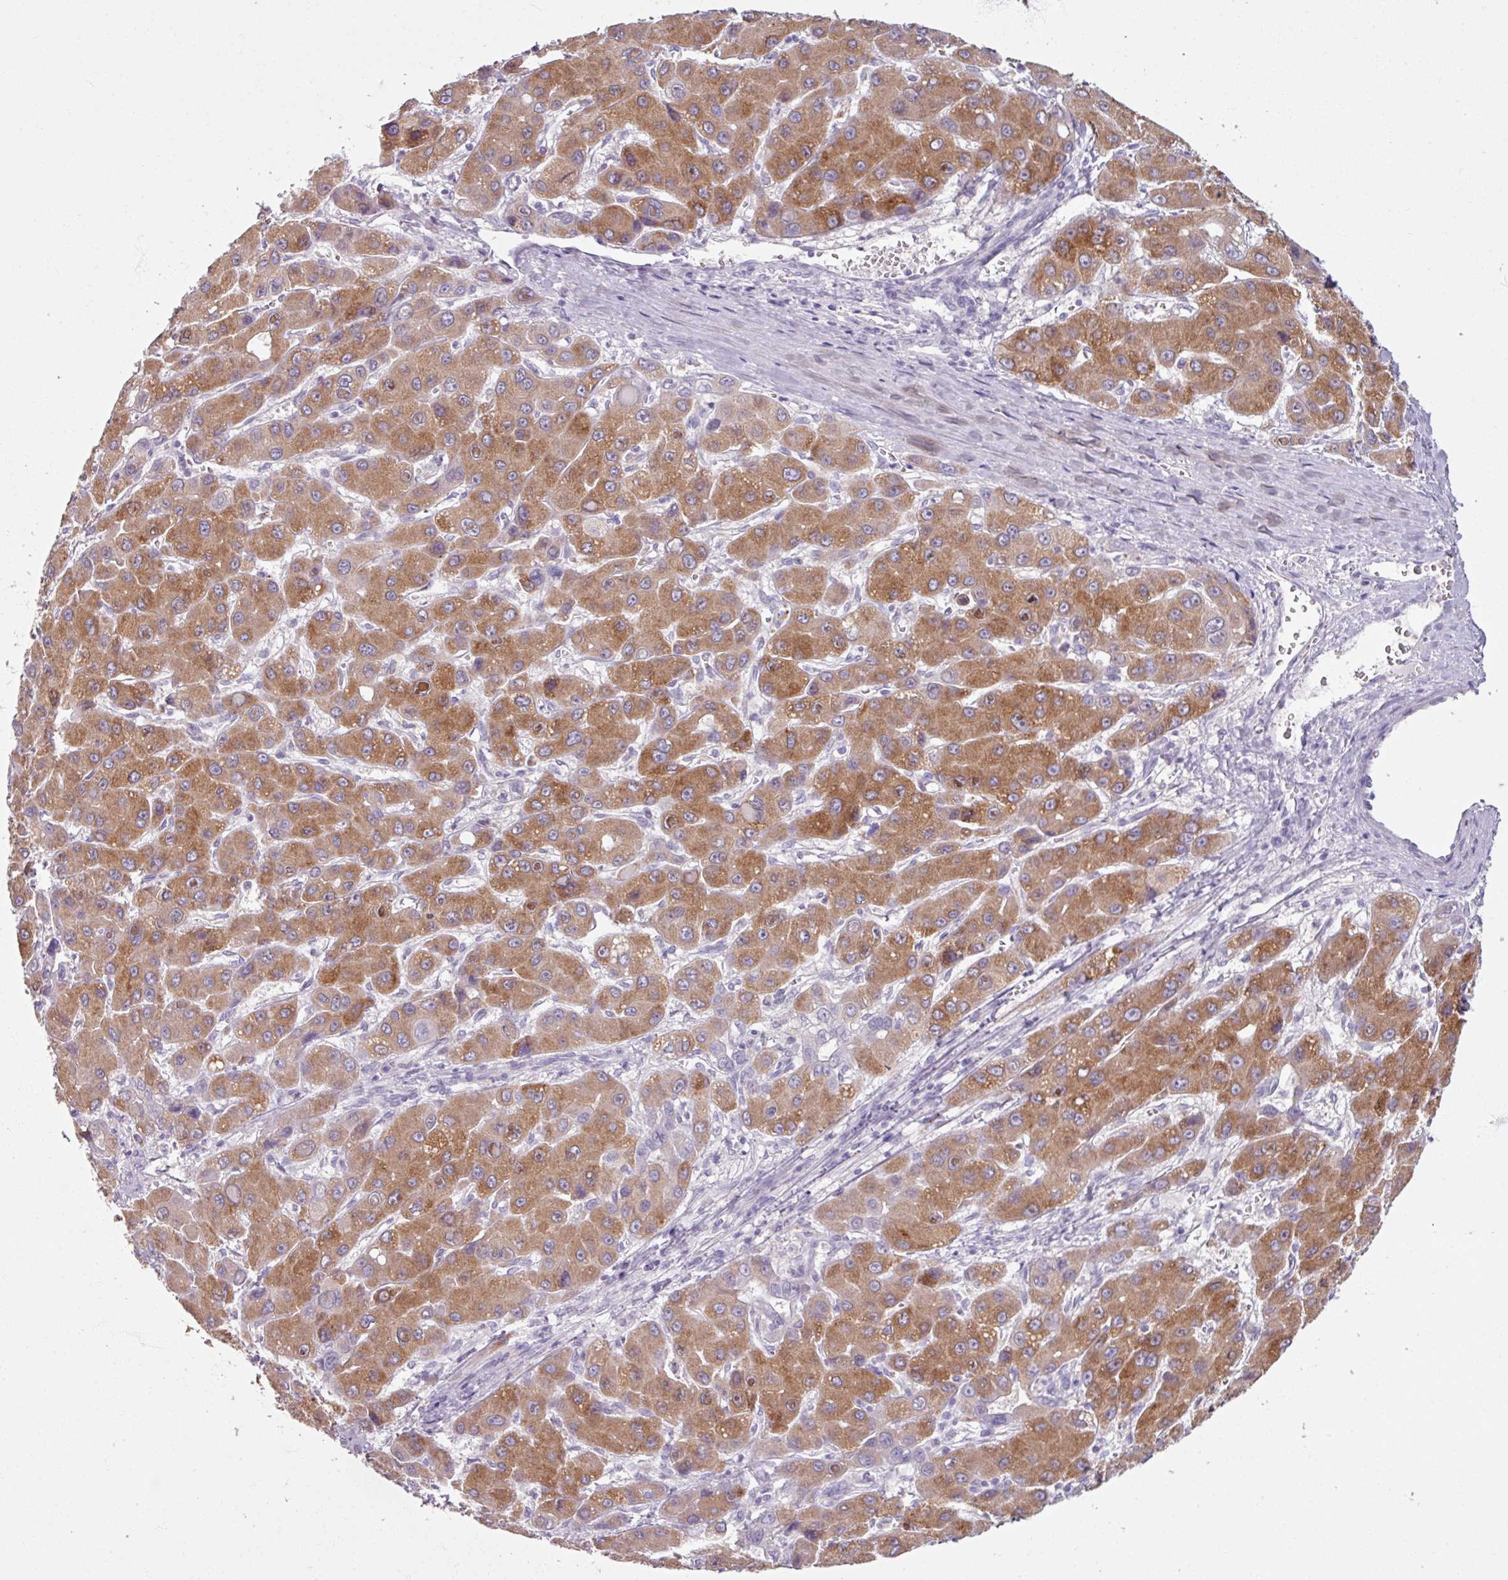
{"staining": {"intensity": "moderate", "quantity": ">75%", "location": "cytoplasmic/membranous"}, "tissue": "liver cancer", "cell_type": "Tumor cells", "image_type": "cancer", "snomed": [{"axis": "morphology", "description": "Carcinoma, Hepatocellular, NOS"}, {"axis": "topography", "description": "Liver"}], "caption": "Immunohistochemistry (IHC) of liver cancer (hepatocellular carcinoma) displays medium levels of moderate cytoplasmic/membranous expression in about >75% of tumor cells. (DAB (3,3'-diaminobenzidine) IHC, brown staining for protein, blue staining for nuclei).", "gene": "SLC27A5", "patient": {"sex": "male", "age": 55}}